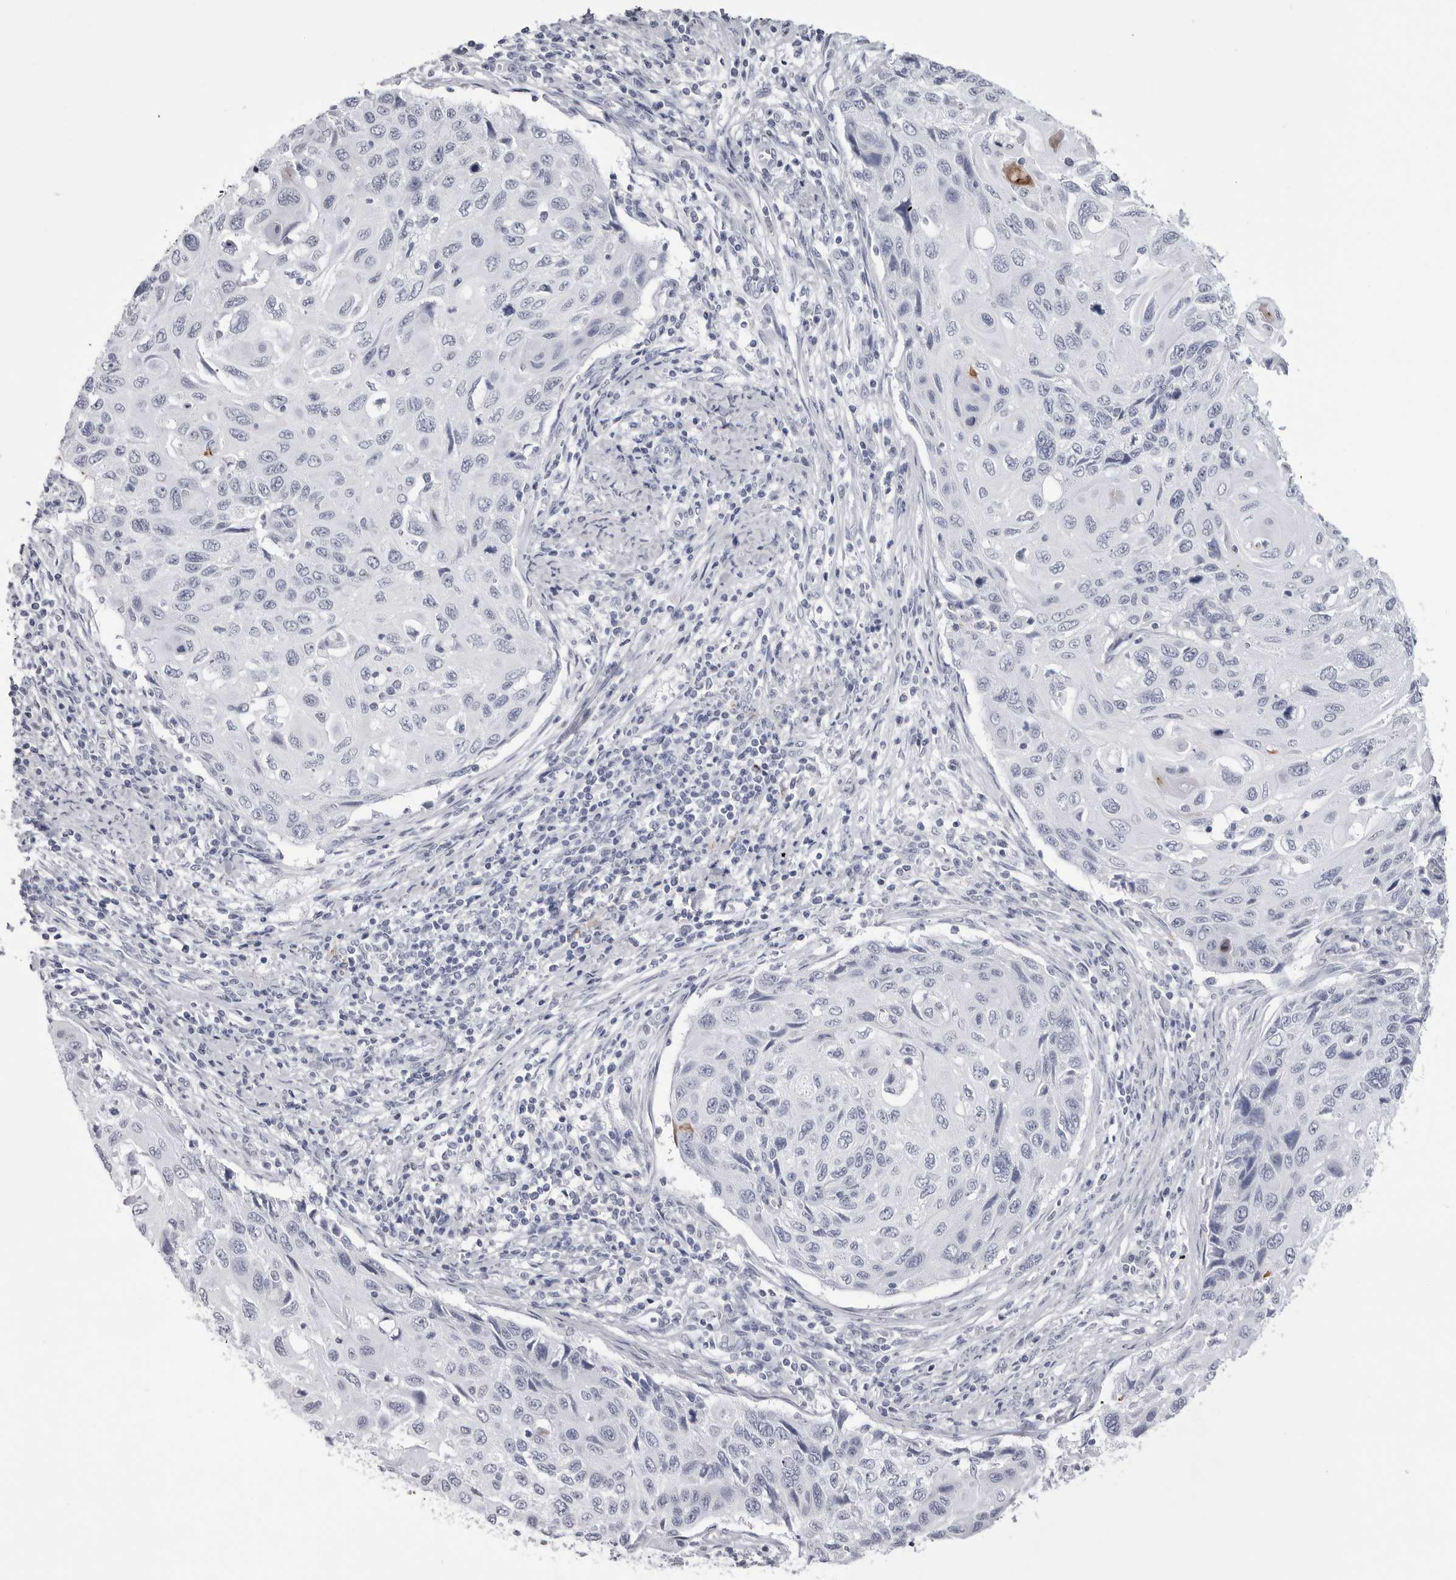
{"staining": {"intensity": "negative", "quantity": "none", "location": "none"}, "tissue": "cervical cancer", "cell_type": "Tumor cells", "image_type": "cancer", "snomed": [{"axis": "morphology", "description": "Squamous cell carcinoma, NOS"}, {"axis": "topography", "description": "Cervix"}], "caption": "An immunohistochemistry image of cervical squamous cell carcinoma is shown. There is no staining in tumor cells of cervical squamous cell carcinoma.", "gene": "COL26A1", "patient": {"sex": "female", "age": 70}}